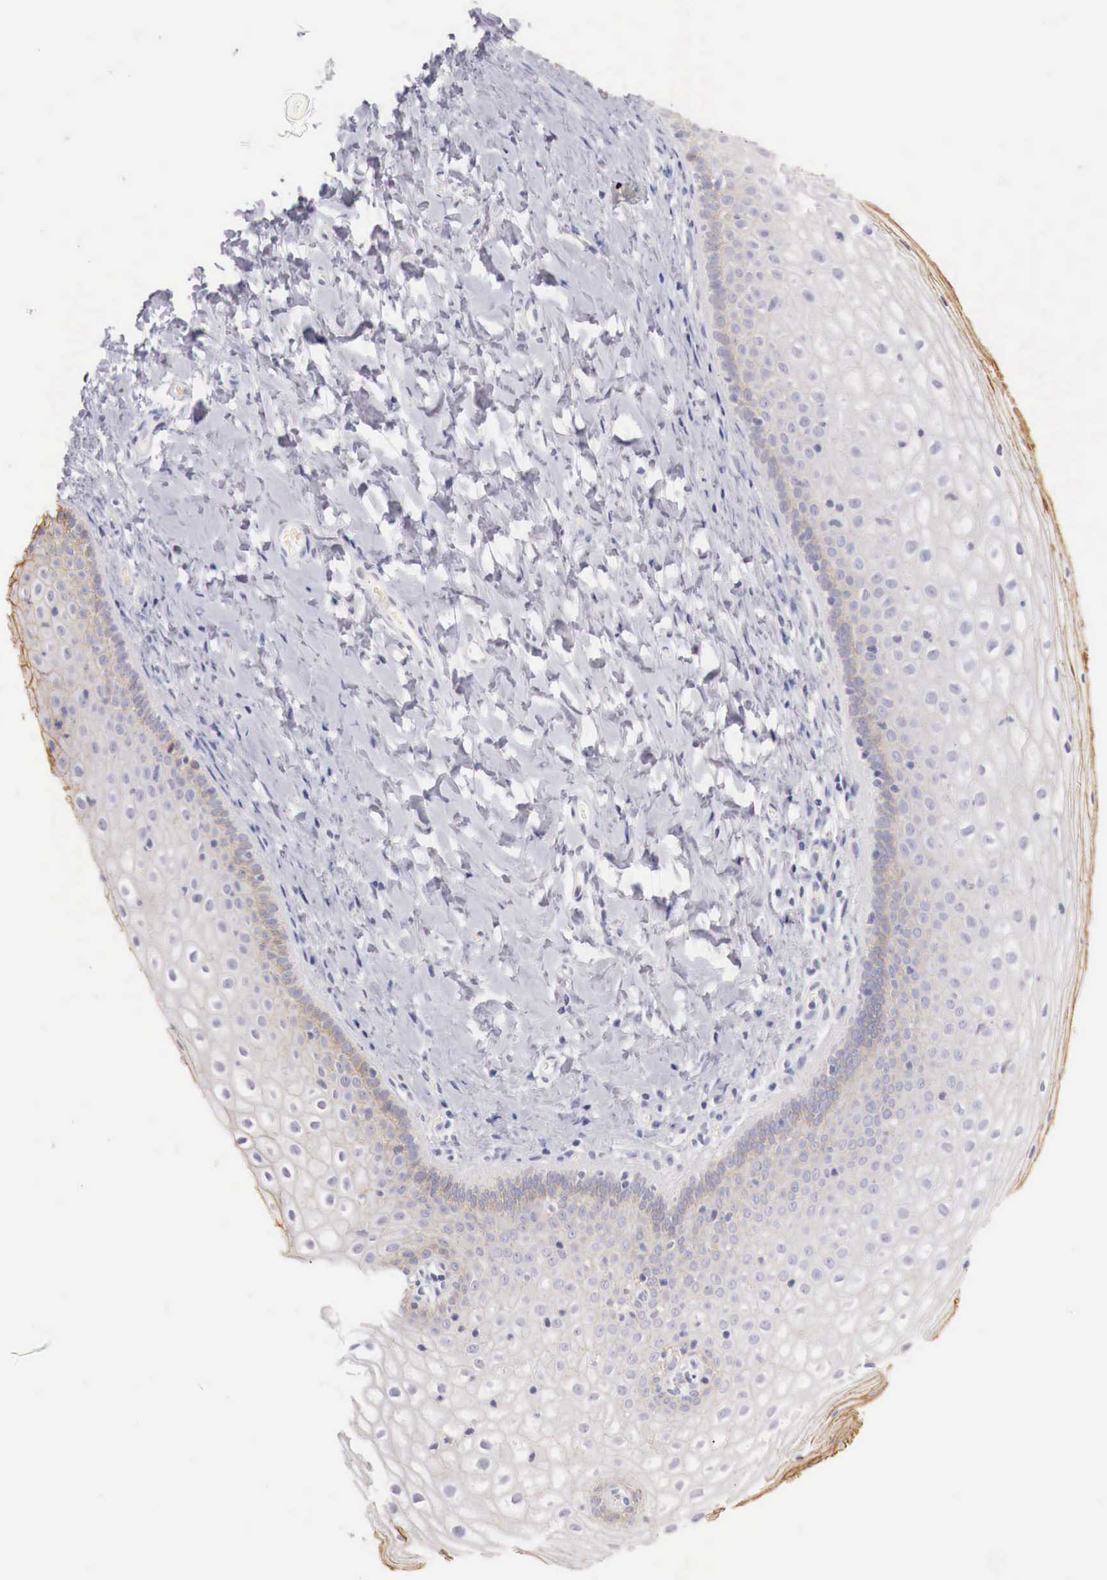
{"staining": {"intensity": "negative", "quantity": "none", "location": "none"}, "tissue": "cervix", "cell_type": "Glandular cells", "image_type": "normal", "snomed": [{"axis": "morphology", "description": "Normal tissue, NOS"}, {"axis": "topography", "description": "Cervix"}], "caption": "A histopathology image of cervix stained for a protein shows no brown staining in glandular cells. The staining is performed using DAB brown chromogen with nuclei counter-stained in using hematoxylin.", "gene": "ITIH6", "patient": {"sex": "female", "age": 53}}